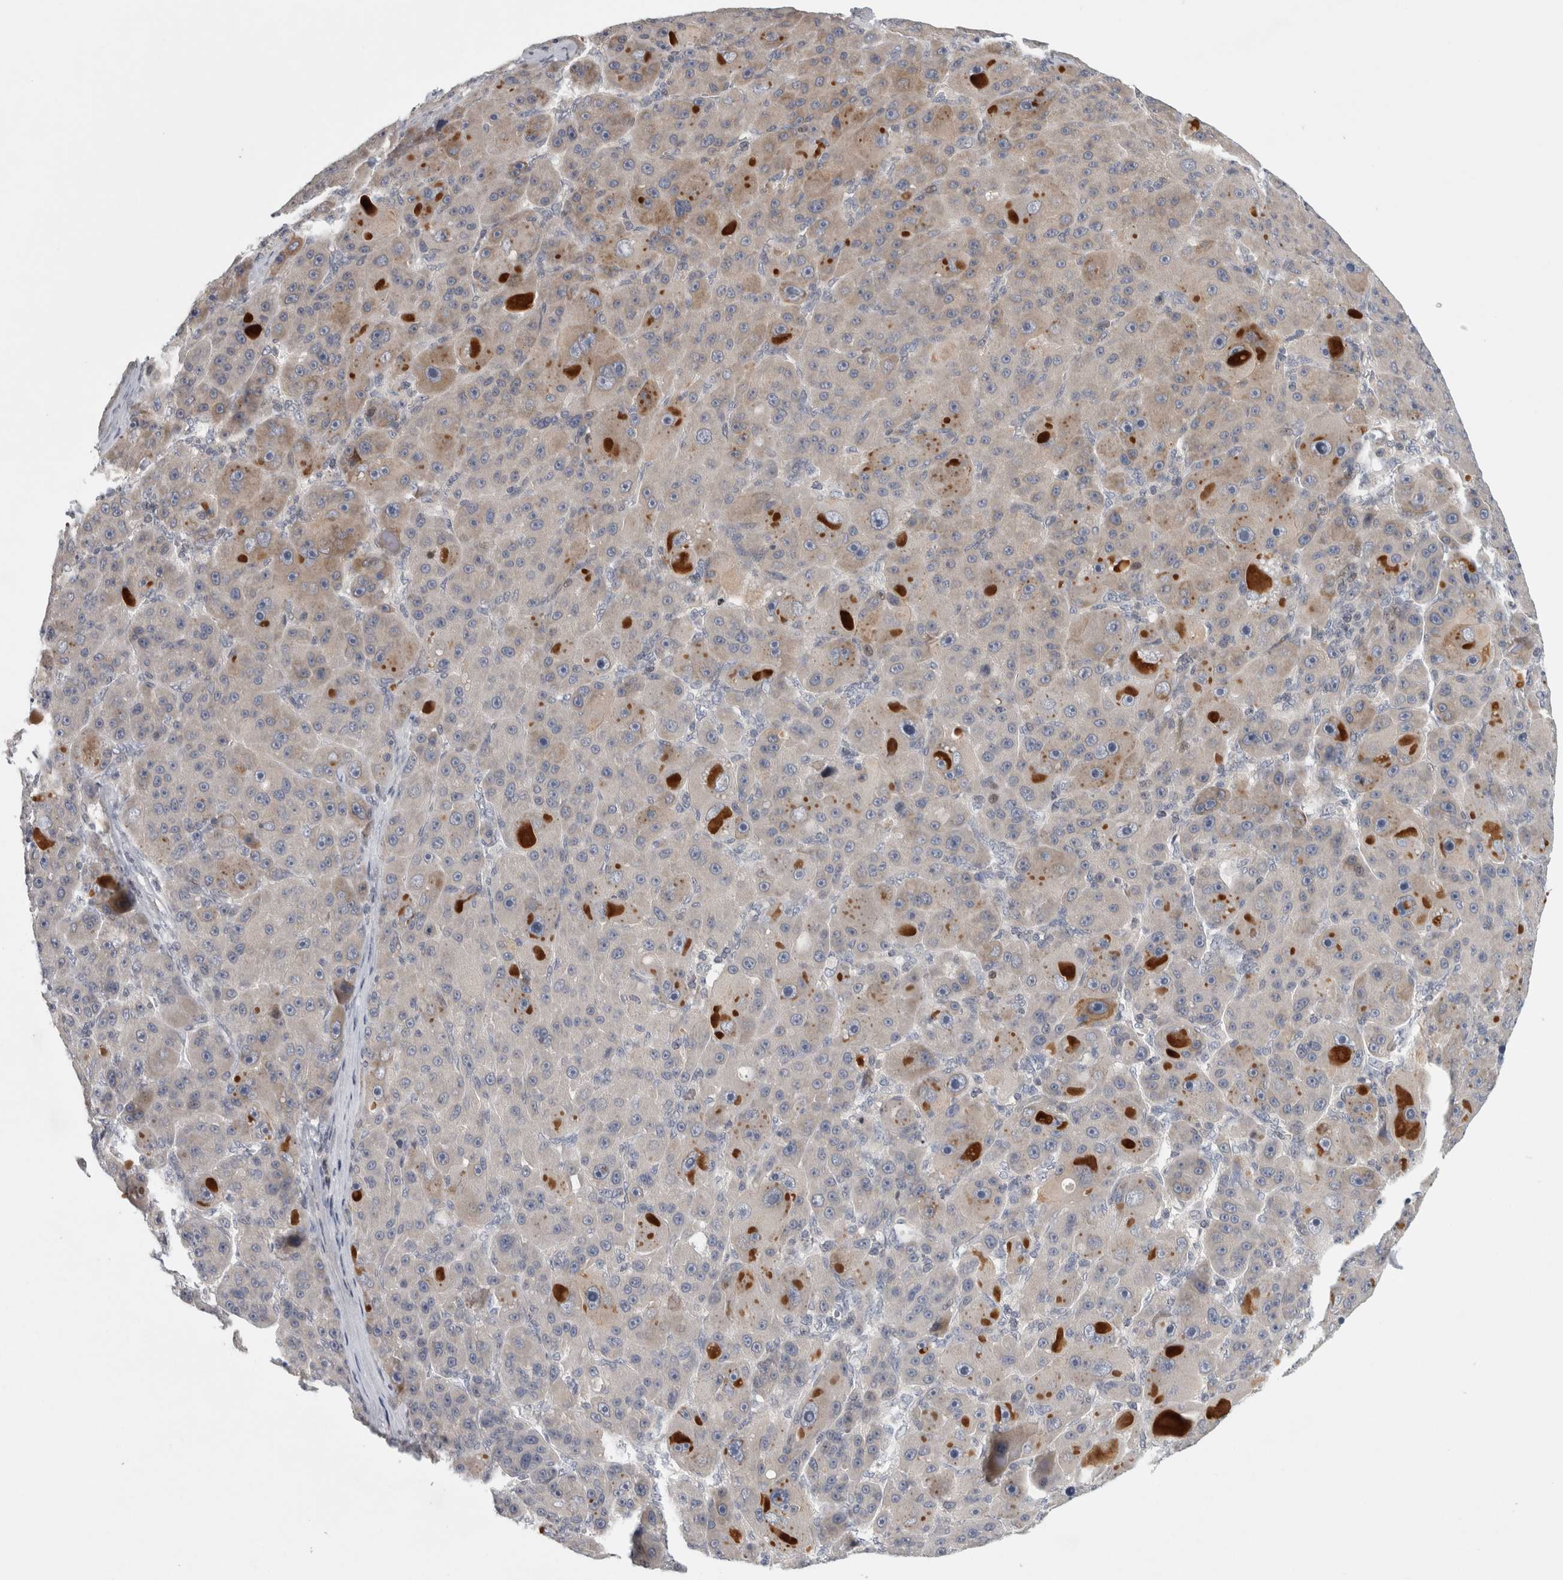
{"staining": {"intensity": "weak", "quantity": "<25%", "location": "cytoplasmic/membranous"}, "tissue": "liver cancer", "cell_type": "Tumor cells", "image_type": "cancer", "snomed": [{"axis": "morphology", "description": "Carcinoma, Hepatocellular, NOS"}, {"axis": "topography", "description": "Liver"}], "caption": "Immunohistochemistry micrograph of neoplastic tissue: liver cancer (hepatocellular carcinoma) stained with DAB demonstrates no significant protein expression in tumor cells.", "gene": "UTP25", "patient": {"sex": "male", "age": 76}}